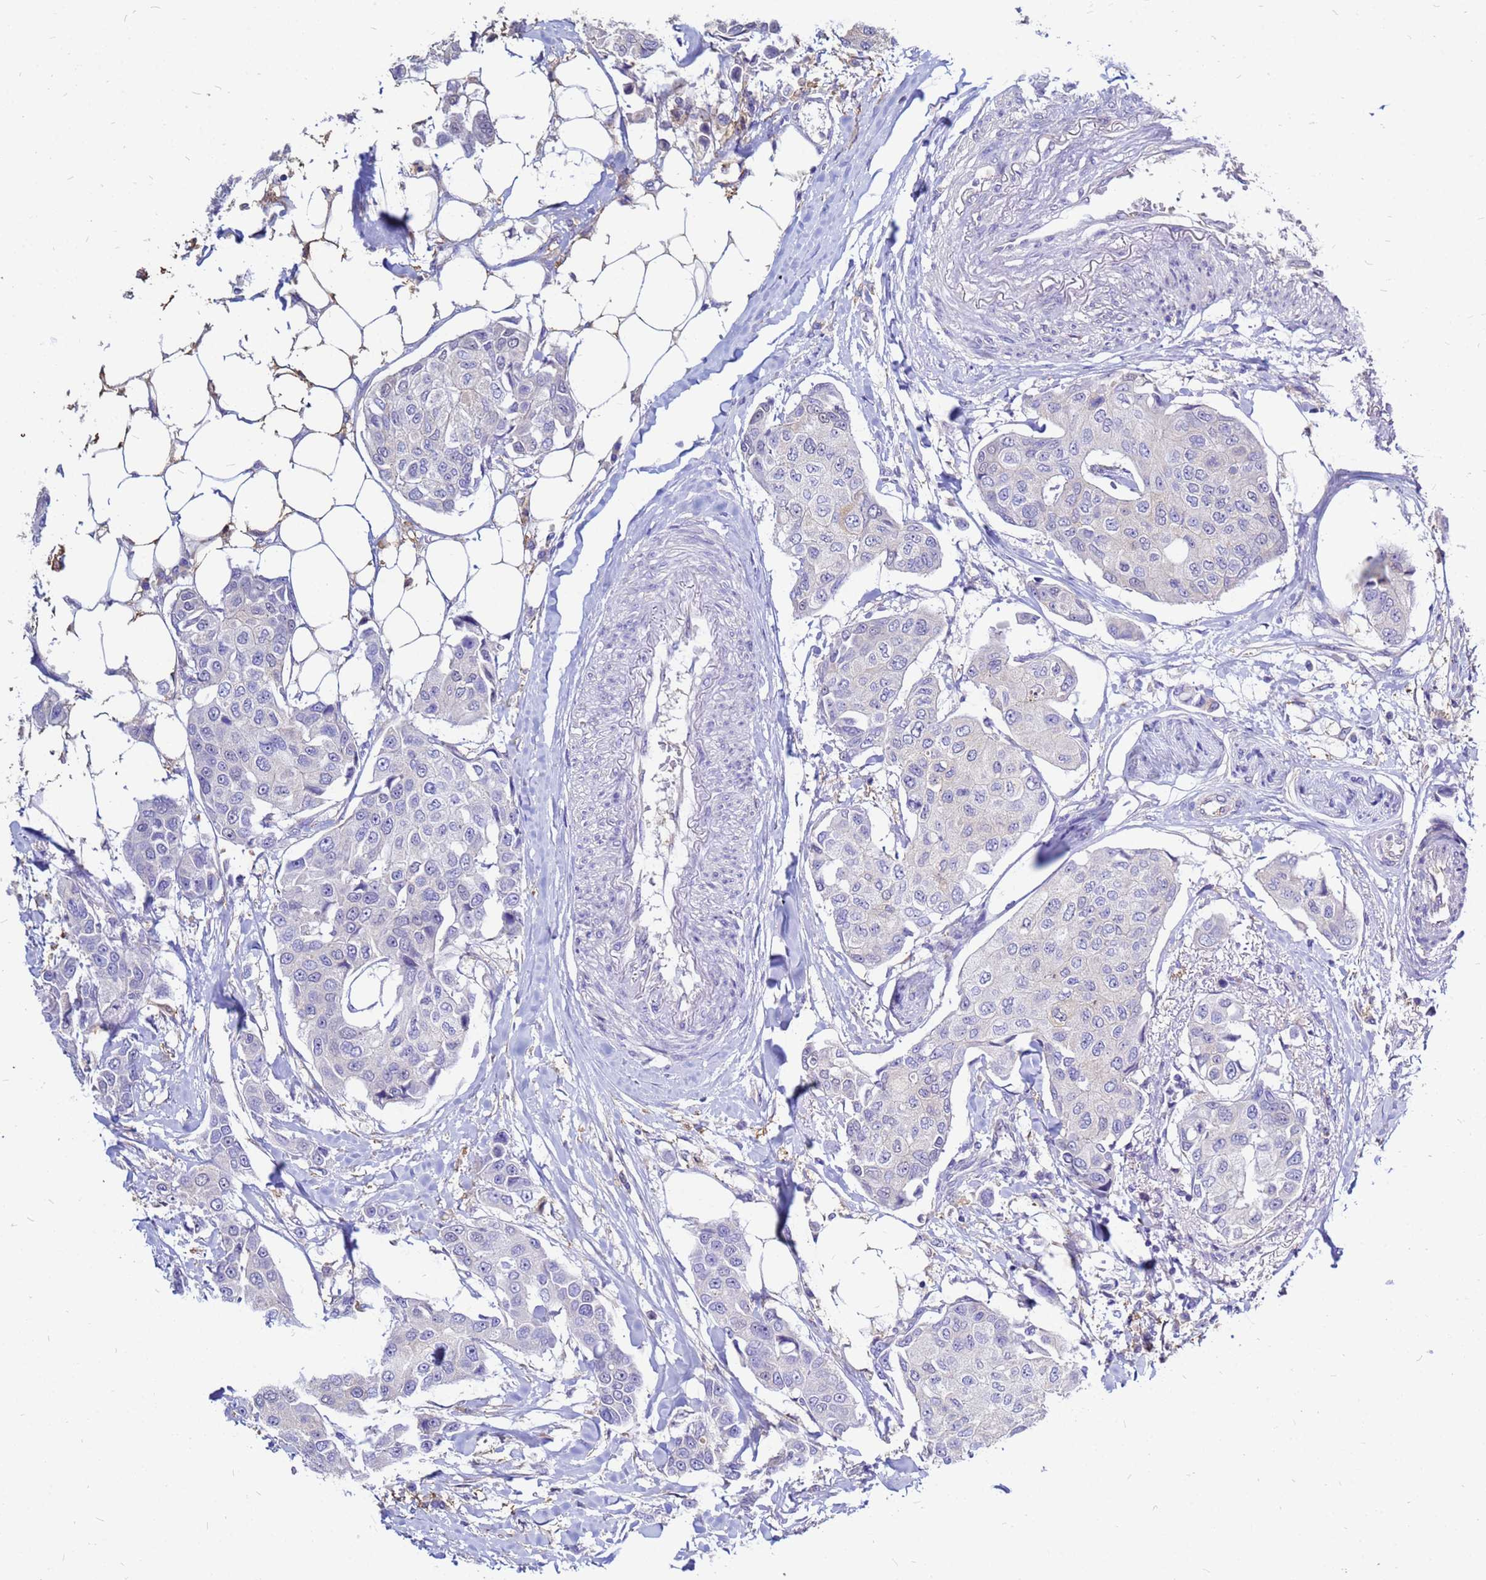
{"staining": {"intensity": "negative", "quantity": "none", "location": "none"}, "tissue": "breast cancer", "cell_type": "Tumor cells", "image_type": "cancer", "snomed": [{"axis": "morphology", "description": "Duct carcinoma"}, {"axis": "topography", "description": "Breast"}], "caption": "The photomicrograph demonstrates no staining of tumor cells in breast infiltrating ductal carcinoma.", "gene": "MOB2", "patient": {"sex": "female", "age": 80}}